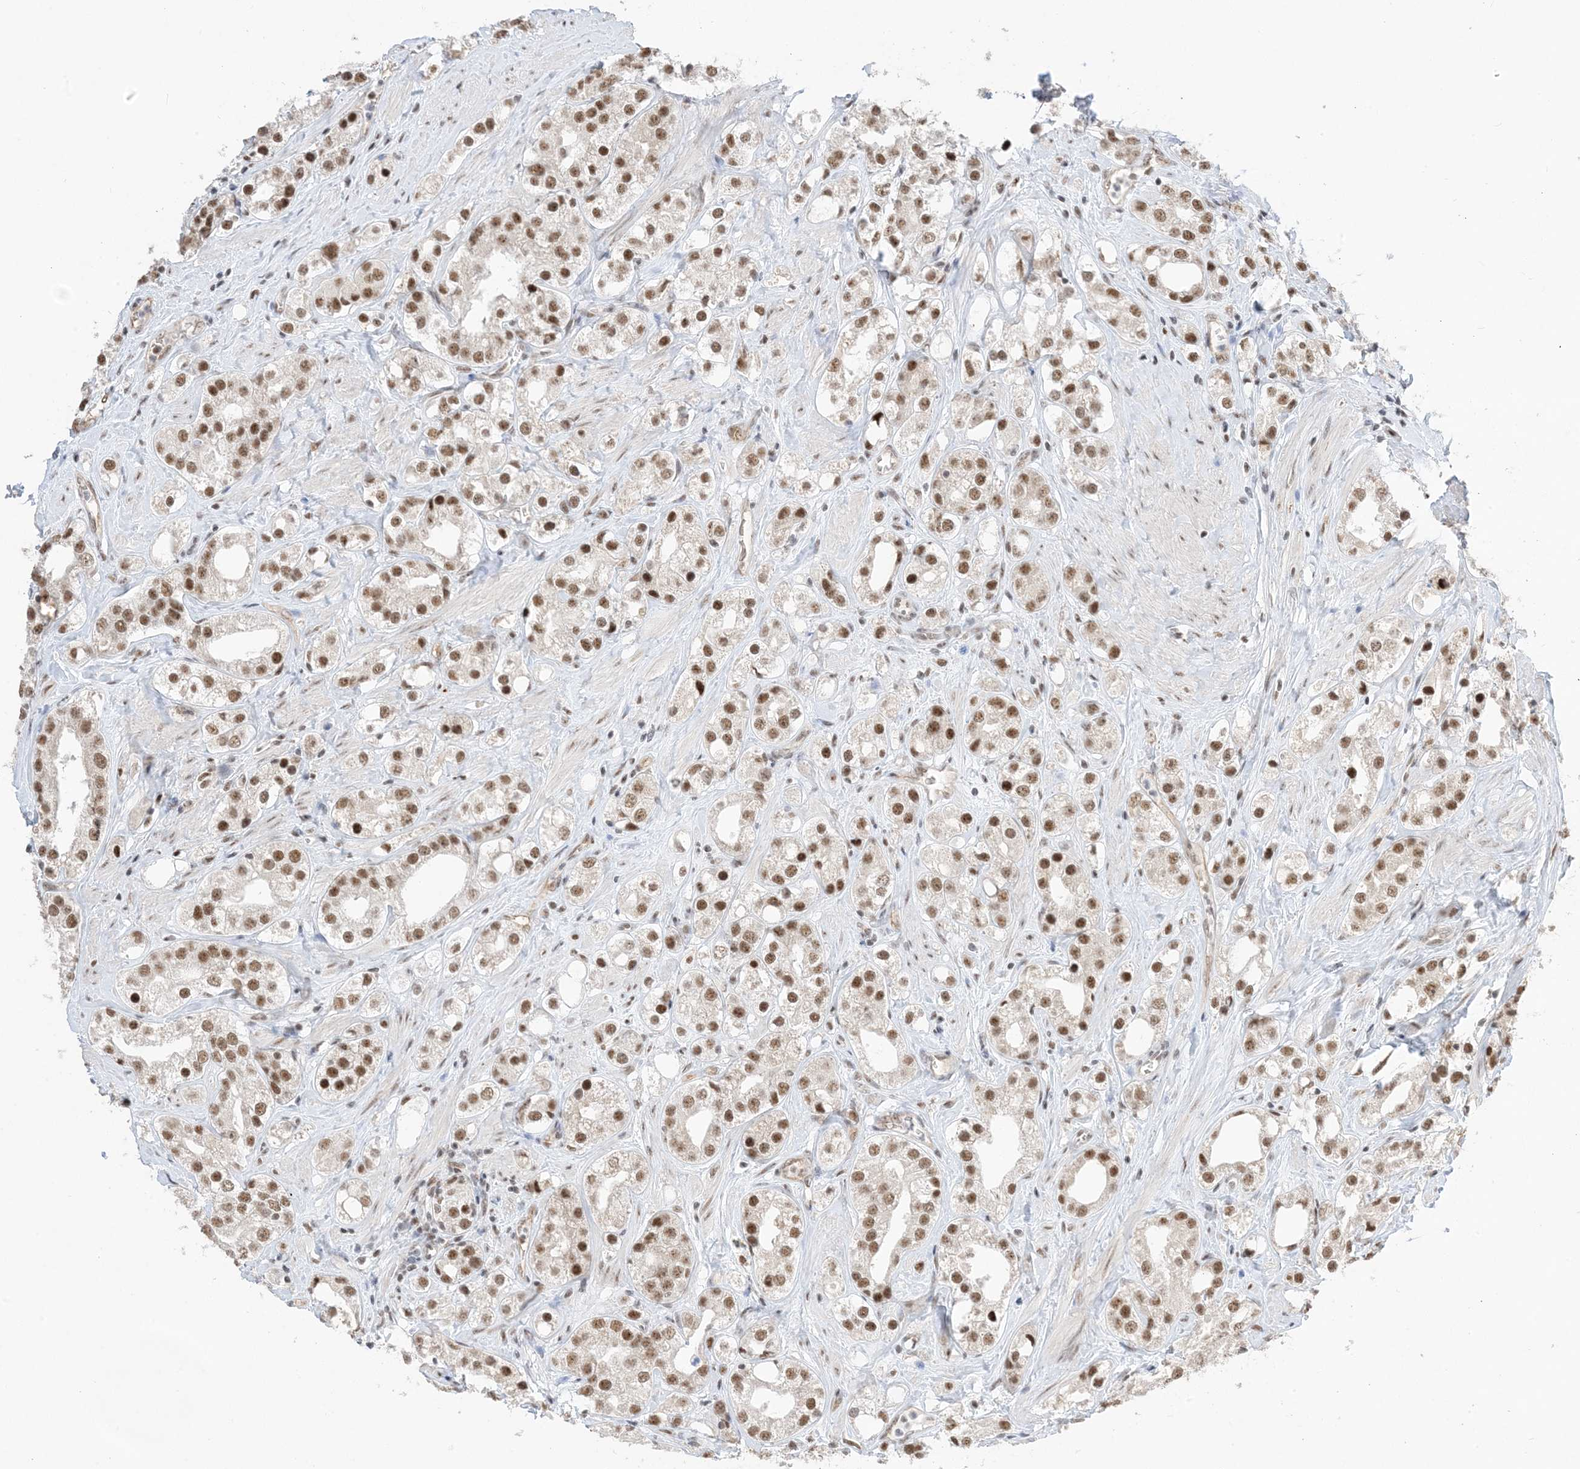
{"staining": {"intensity": "moderate", "quantity": ">75%", "location": "nuclear"}, "tissue": "prostate cancer", "cell_type": "Tumor cells", "image_type": "cancer", "snomed": [{"axis": "morphology", "description": "Adenocarcinoma, NOS"}, {"axis": "topography", "description": "Prostate"}], "caption": "Brown immunohistochemical staining in human adenocarcinoma (prostate) reveals moderate nuclear positivity in about >75% of tumor cells.", "gene": "SF3A3", "patient": {"sex": "male", "age": 79}}